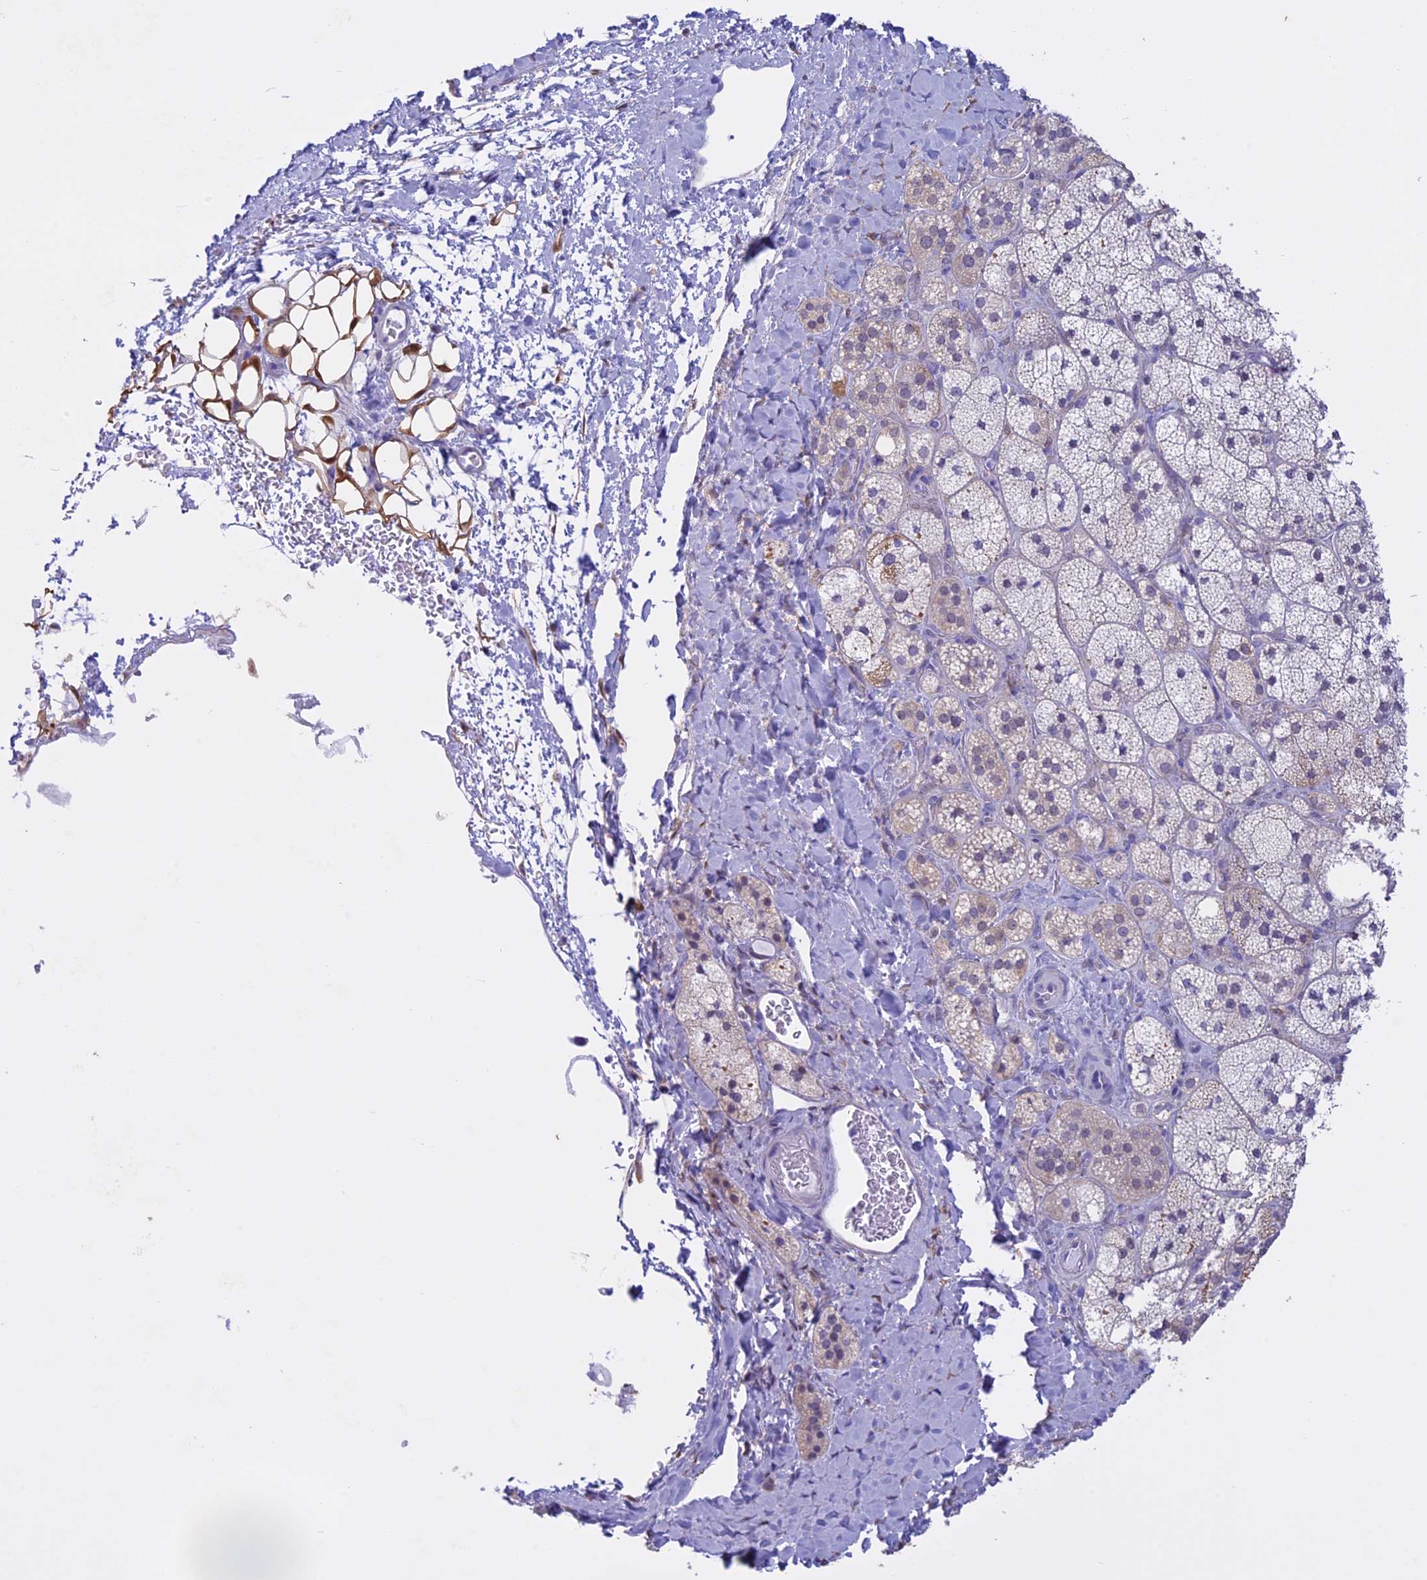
{"staining": {"intensity": "negative", "quantity": "none", "location": "none"}, "tissue": "adrenal gland", "cell_type": "Glandular cells", "image_type": "normal", "snomed": [{"axis": "morphology", "description": "Normal tissue, NOS"}, {"axis": "topography", "description": "Adrenal gland"}], "caption": "IHC of normal adrenal gland exhibits no staining in glandular cells.", "gene": "LHFPL2", "patient": {"sex": "male", "age": 61}}